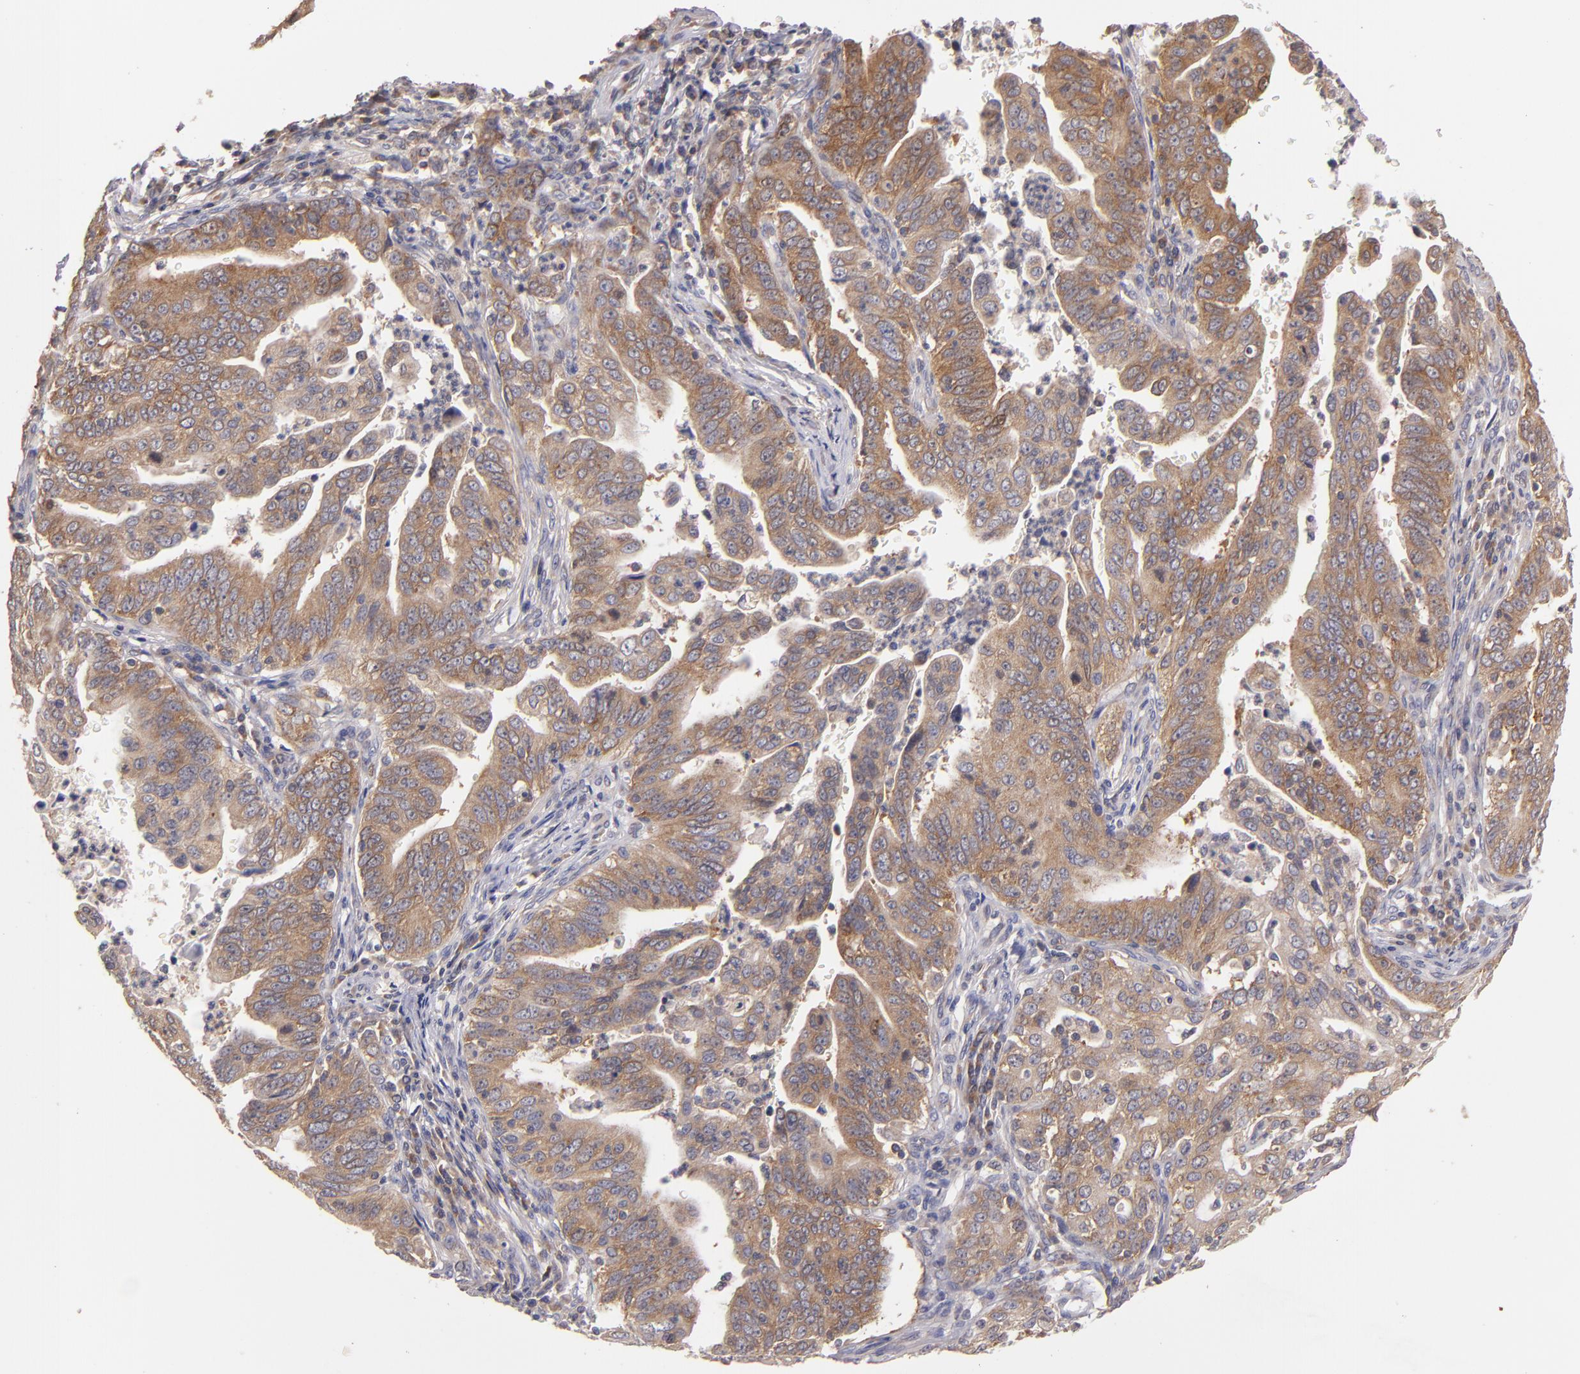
{"staining": {"intensity": "moderate", "quantity": "25%-75%", "location": "cytoplasmic/membranous"}, "tissue": "stomach cancer", "cell_type": "Tumor cells", "image_type": "cancer", "snomed": [{"axis": "morphology", "description": "Adenocarcinoma, NOS"}, {"axis": "topography", "description": "Stomach, upper"}], "caption": "A photomicrograph showing moderate cytoplasmic/membranous expression in approximately 25%-75% of tumor cells in stomach cancer (adenocarcinoma), as visualized by brown immunohistochemical staining.", "gene": "UPF3B", "patient": {"sex": "female", "age": 50}}